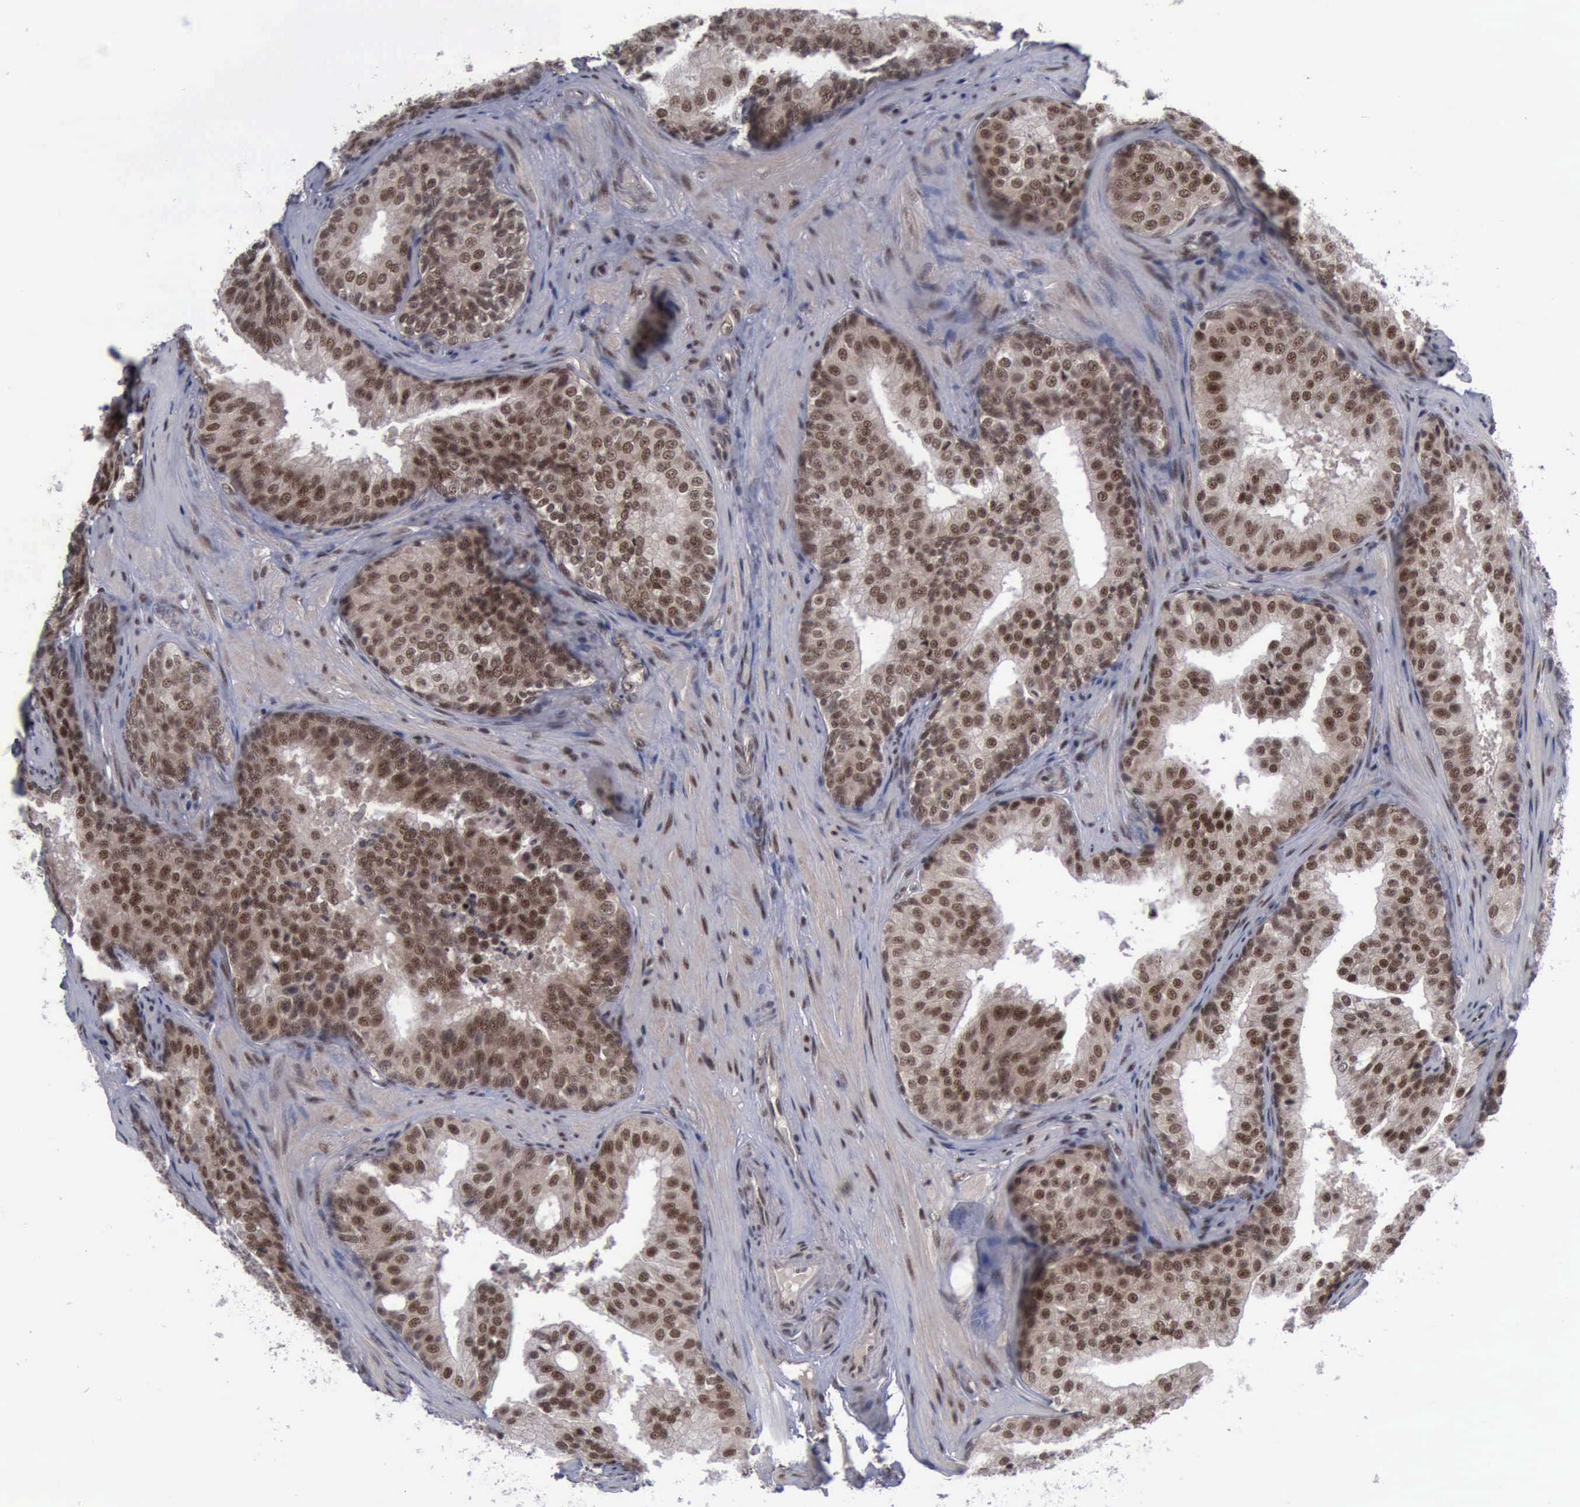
{"staining": {"intensity": "strong", "quantity": ">75%", "location": "cytoplasmic/membranous,nuclear"}, "tissue": "prostate cancer", "cell_type": "Tumor cells", "image_type": "cancer", "snomed": [{"axis": "morphology", "description": "Adenocarcinoma, Low grade"}, {"axis": "topography", "description": "Prostate"}], "caption": "Protein expression analysis of human prostate adenocarcinoma (low-grade) reveals strong cytoplasmic/membranous and nuclear expression in approximately >75% of tumor cells.", "gene": "ATM", "patient": {"sex": "male", "age": 69}}